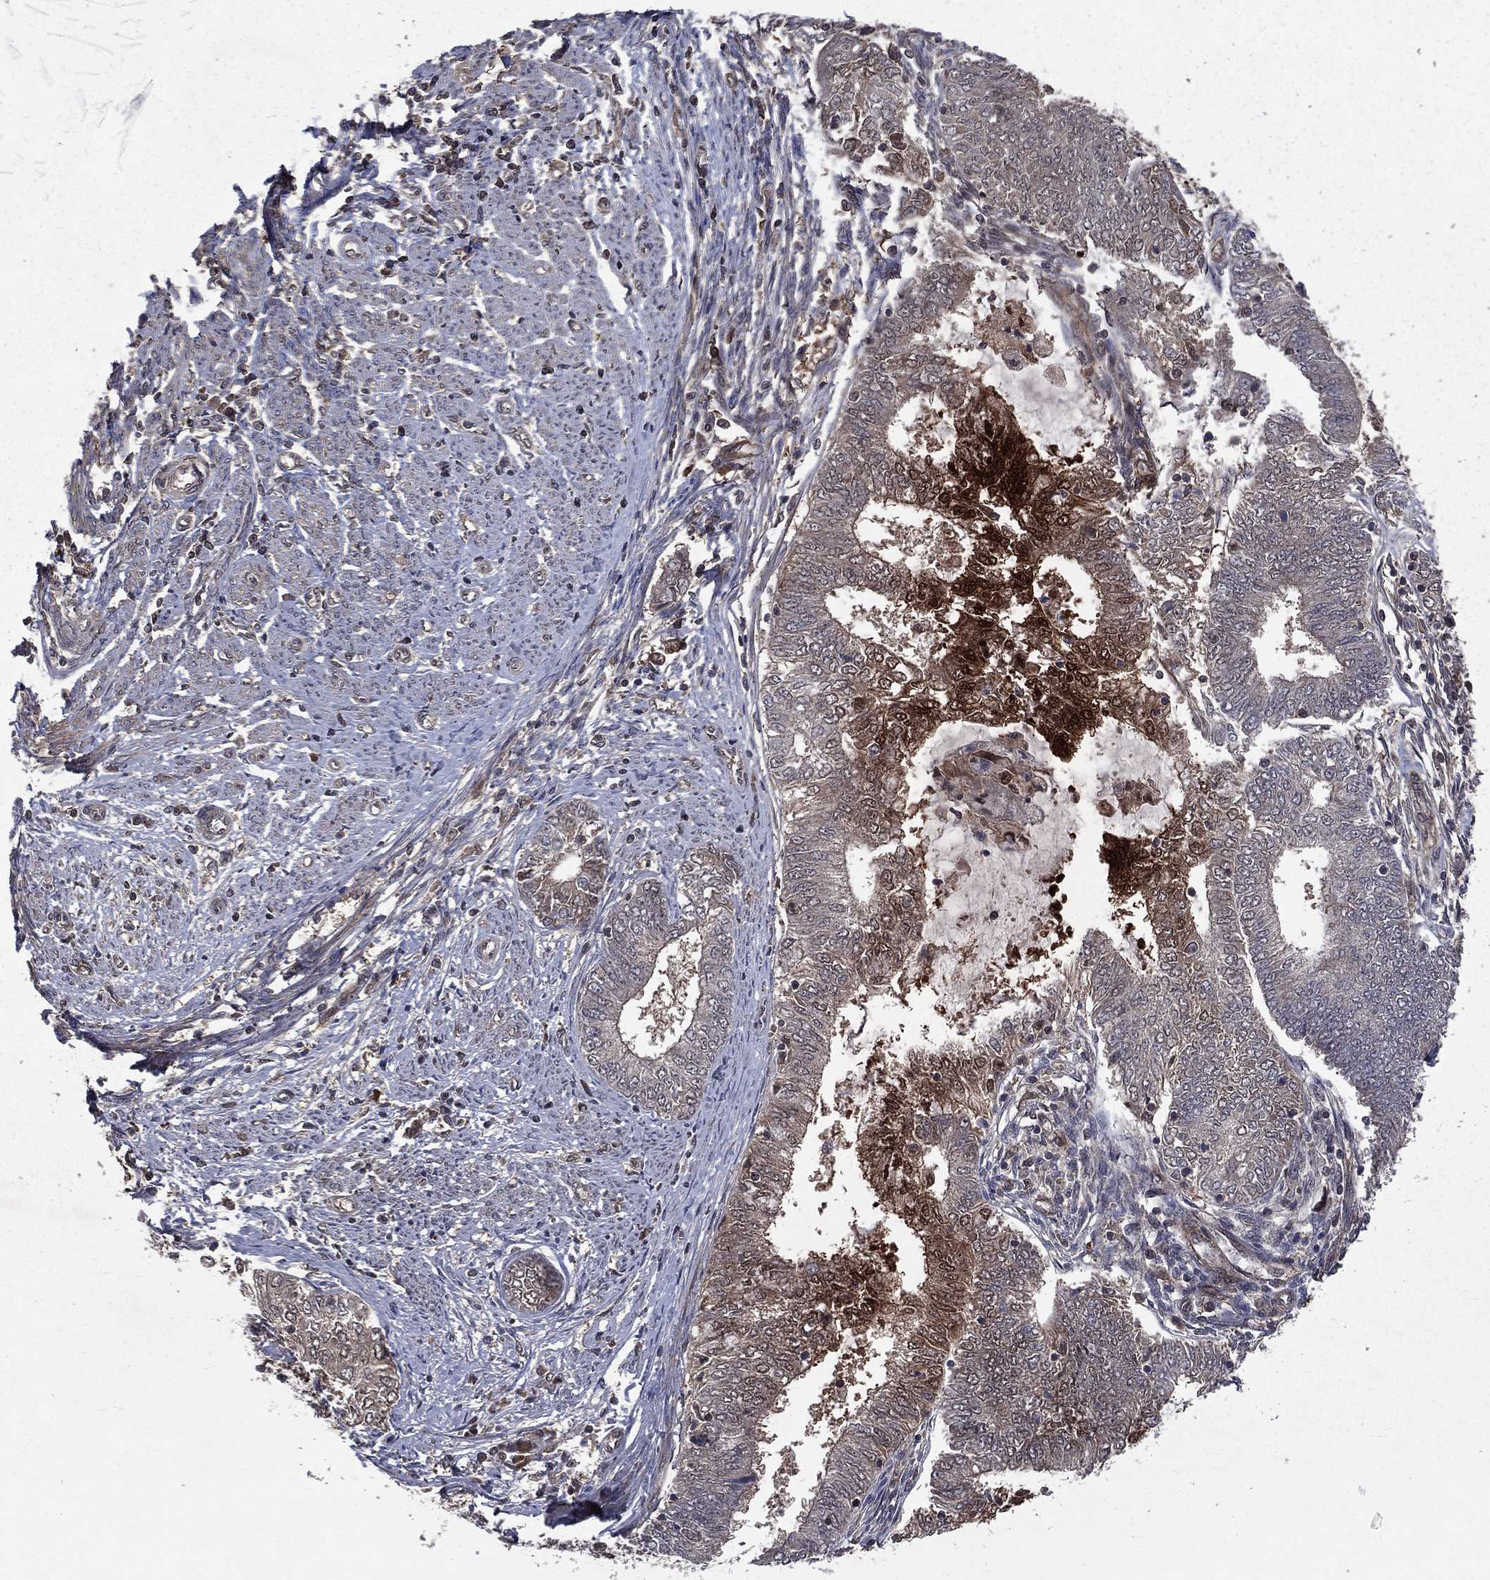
{"staining": {"intensity": "strong", "quantity": "<25%", "location": "cytoplasmic/membranous,nuclear"}, "tissue": "endometrial cancer", "cell_type": "Tumor cells", "image_type": "cancer", "snomed": [{"axis": "morphology", "description": "Adenocarcinoma, NOS"}, {"axis": "topography", "description": "Endometrium"}], "caption": "Approximately <25% of tumor cells in endometrial cancer (adenocarcinoma) demonstrate strong cytoplasmic/membranous and nuclear protein staining as visualized by brown immunohistochemical staining.", "gene": "FGD1", "patient": {"sex": "female", "age": 62}}